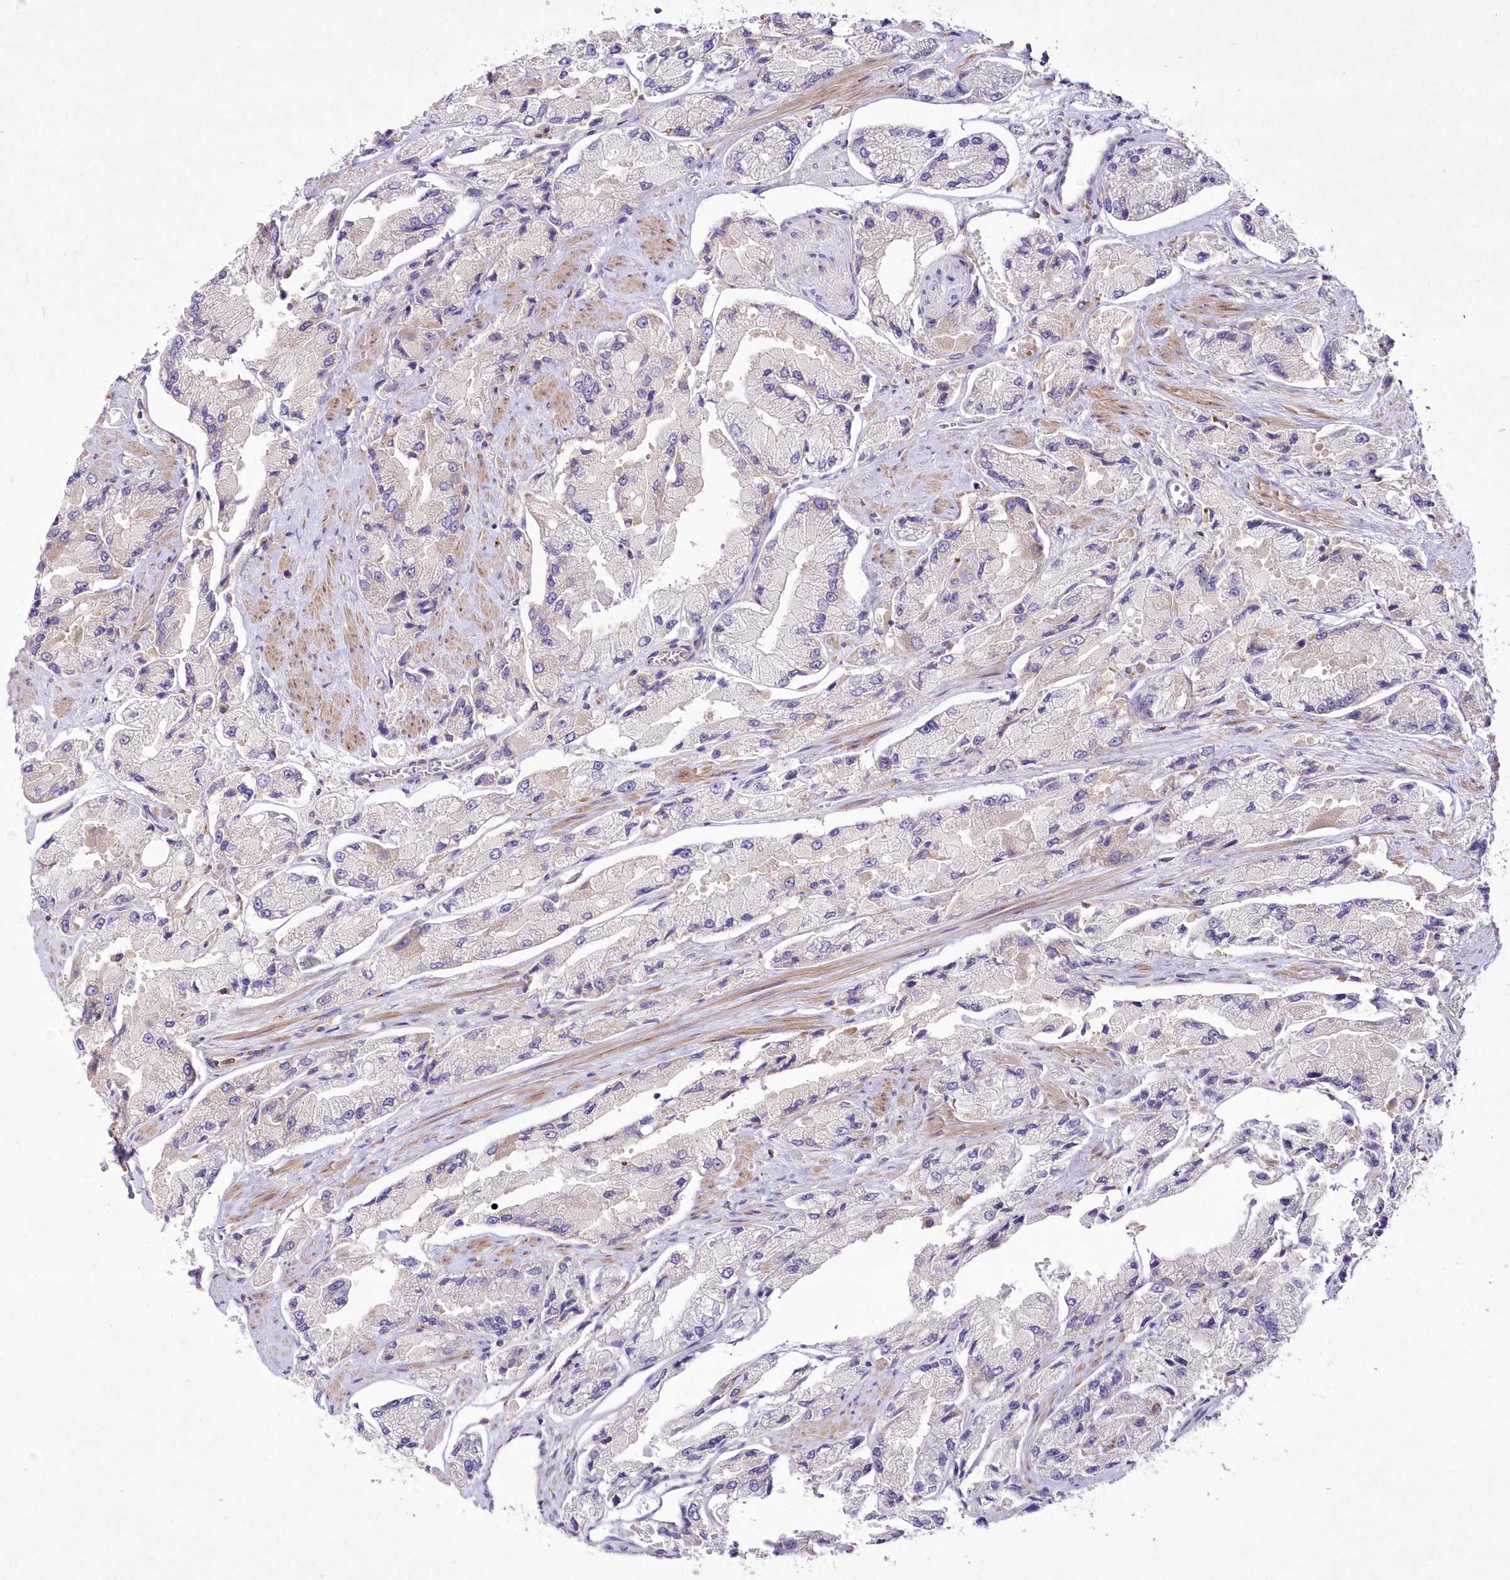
{"staining": {"intensity": "negative", "quantity": "none", "location": "none"}, "tissue": "prostate cancer", "cell_type": "Tumor cells", "image_type": "cancer", "snomed": [{"axis": "morphology", "description": "Adenocarcinoma, High grade"}, {"axis": "topography", "description": "Prostate"}], "caption": "DAB (3,3'-diaminobenzidine) immunohistochemical staining of prostate cancer (adenocarcinoma (high-grade)) demonstrates no significant positivity in tumor cells. (Stains: DAB immunohistochemistry with hematoxylin counter stain, Microscopy: brightfield microscopy at high magnification).", "gene": "ARFGEF3", "patient": {"sex": "male", "age": 58}}